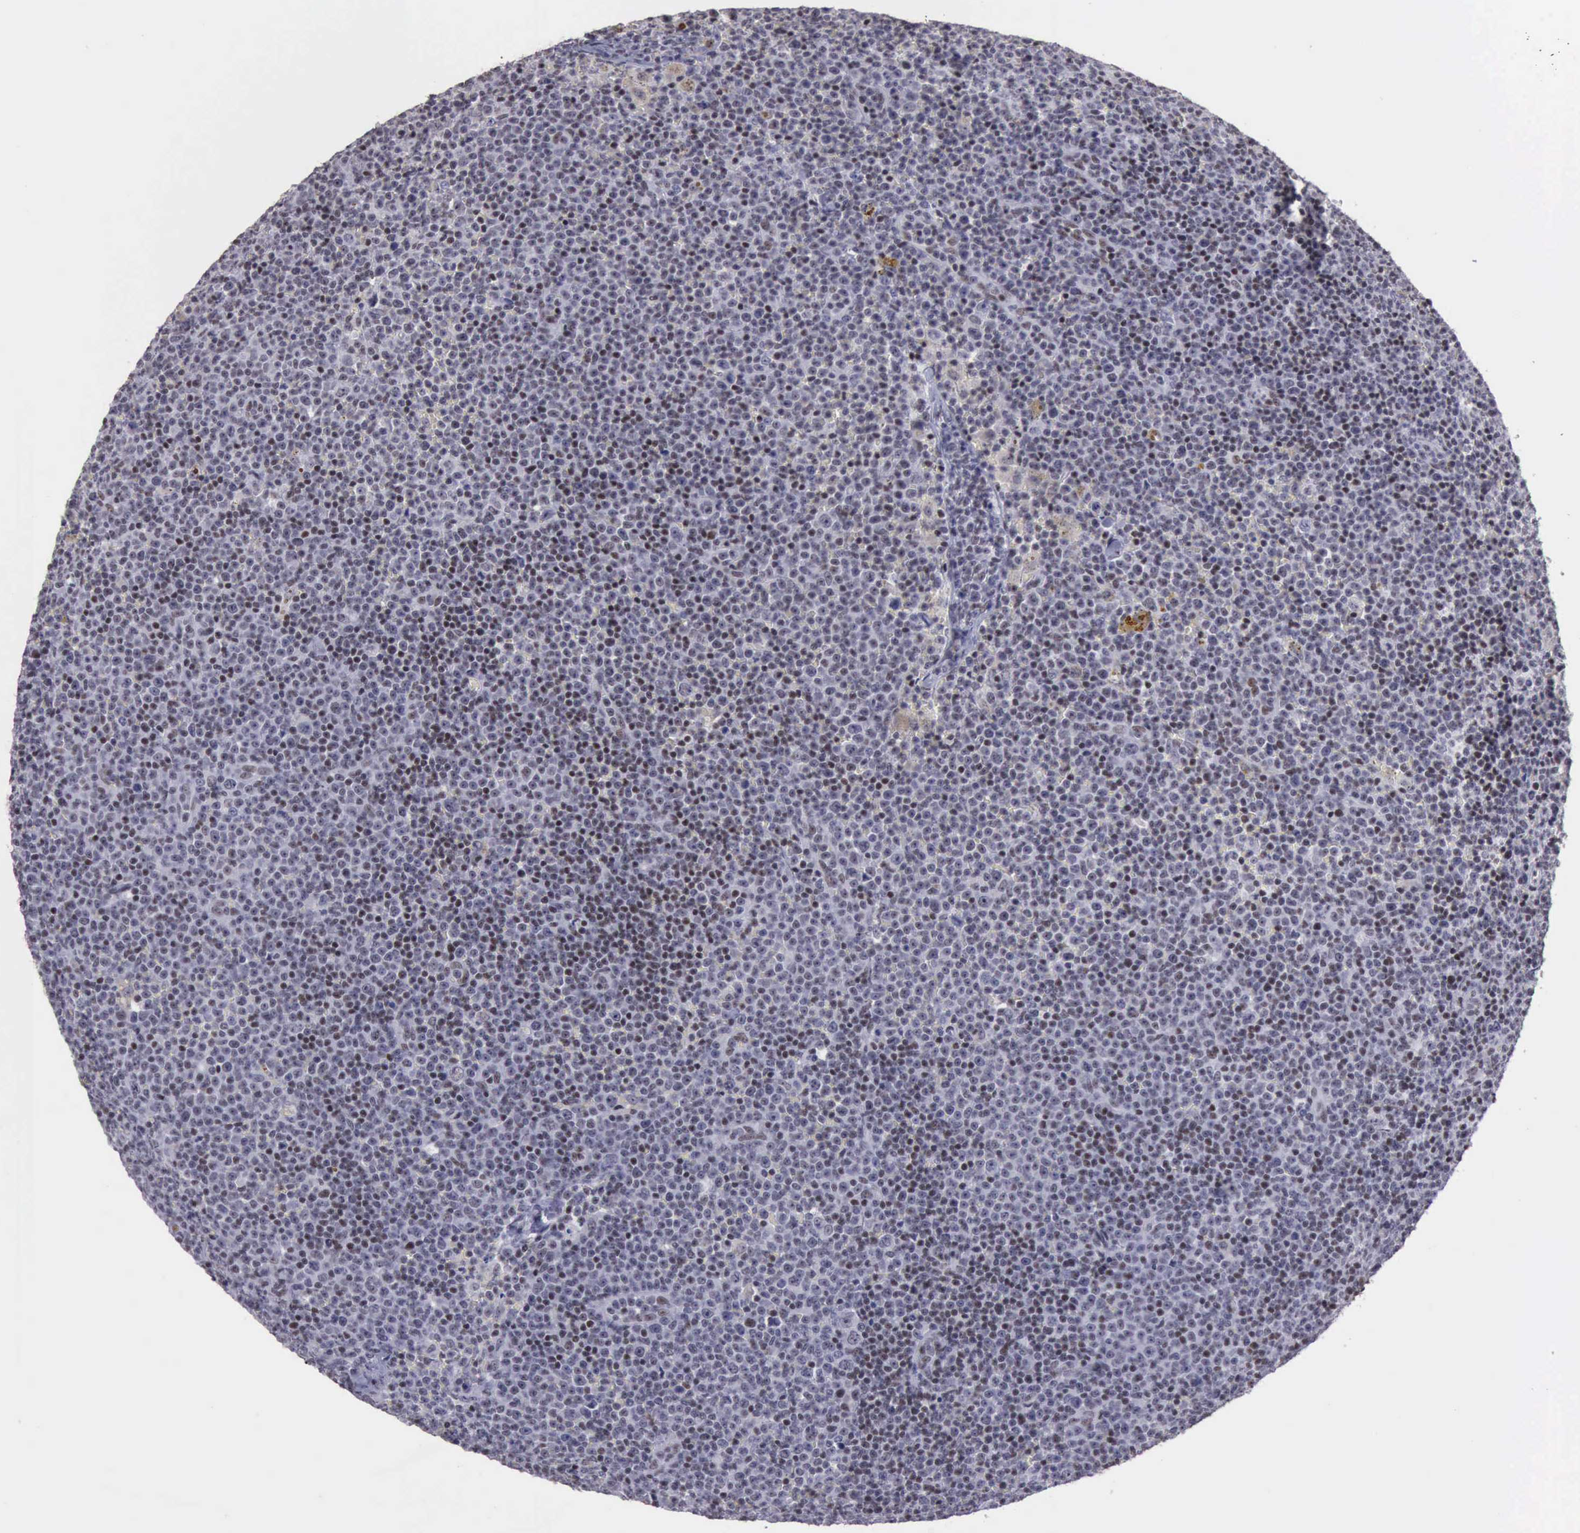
{"staining": {"intensity": "moderate", "quantity": "25%-75%", "location": "nuclear"}, "tissue": "lymphoma", "cell_type": "Tumor cells", "image_type": "cancer", "snomed": [{"axis": "morphology", "description": "Malignant lymphoma, non-Hodgkin's type, Low grade"}, {"axis": "topography", "description": "Lymph node"}], "caption": "The image demonstrates a brown stain indicating the presence of a protein in the nuclear of tumor cells in malignant lymphoma, non-Hodgkin's type (low-grade).", "gene": "YY1", "patient": {"sex": "male", "age": 50}}